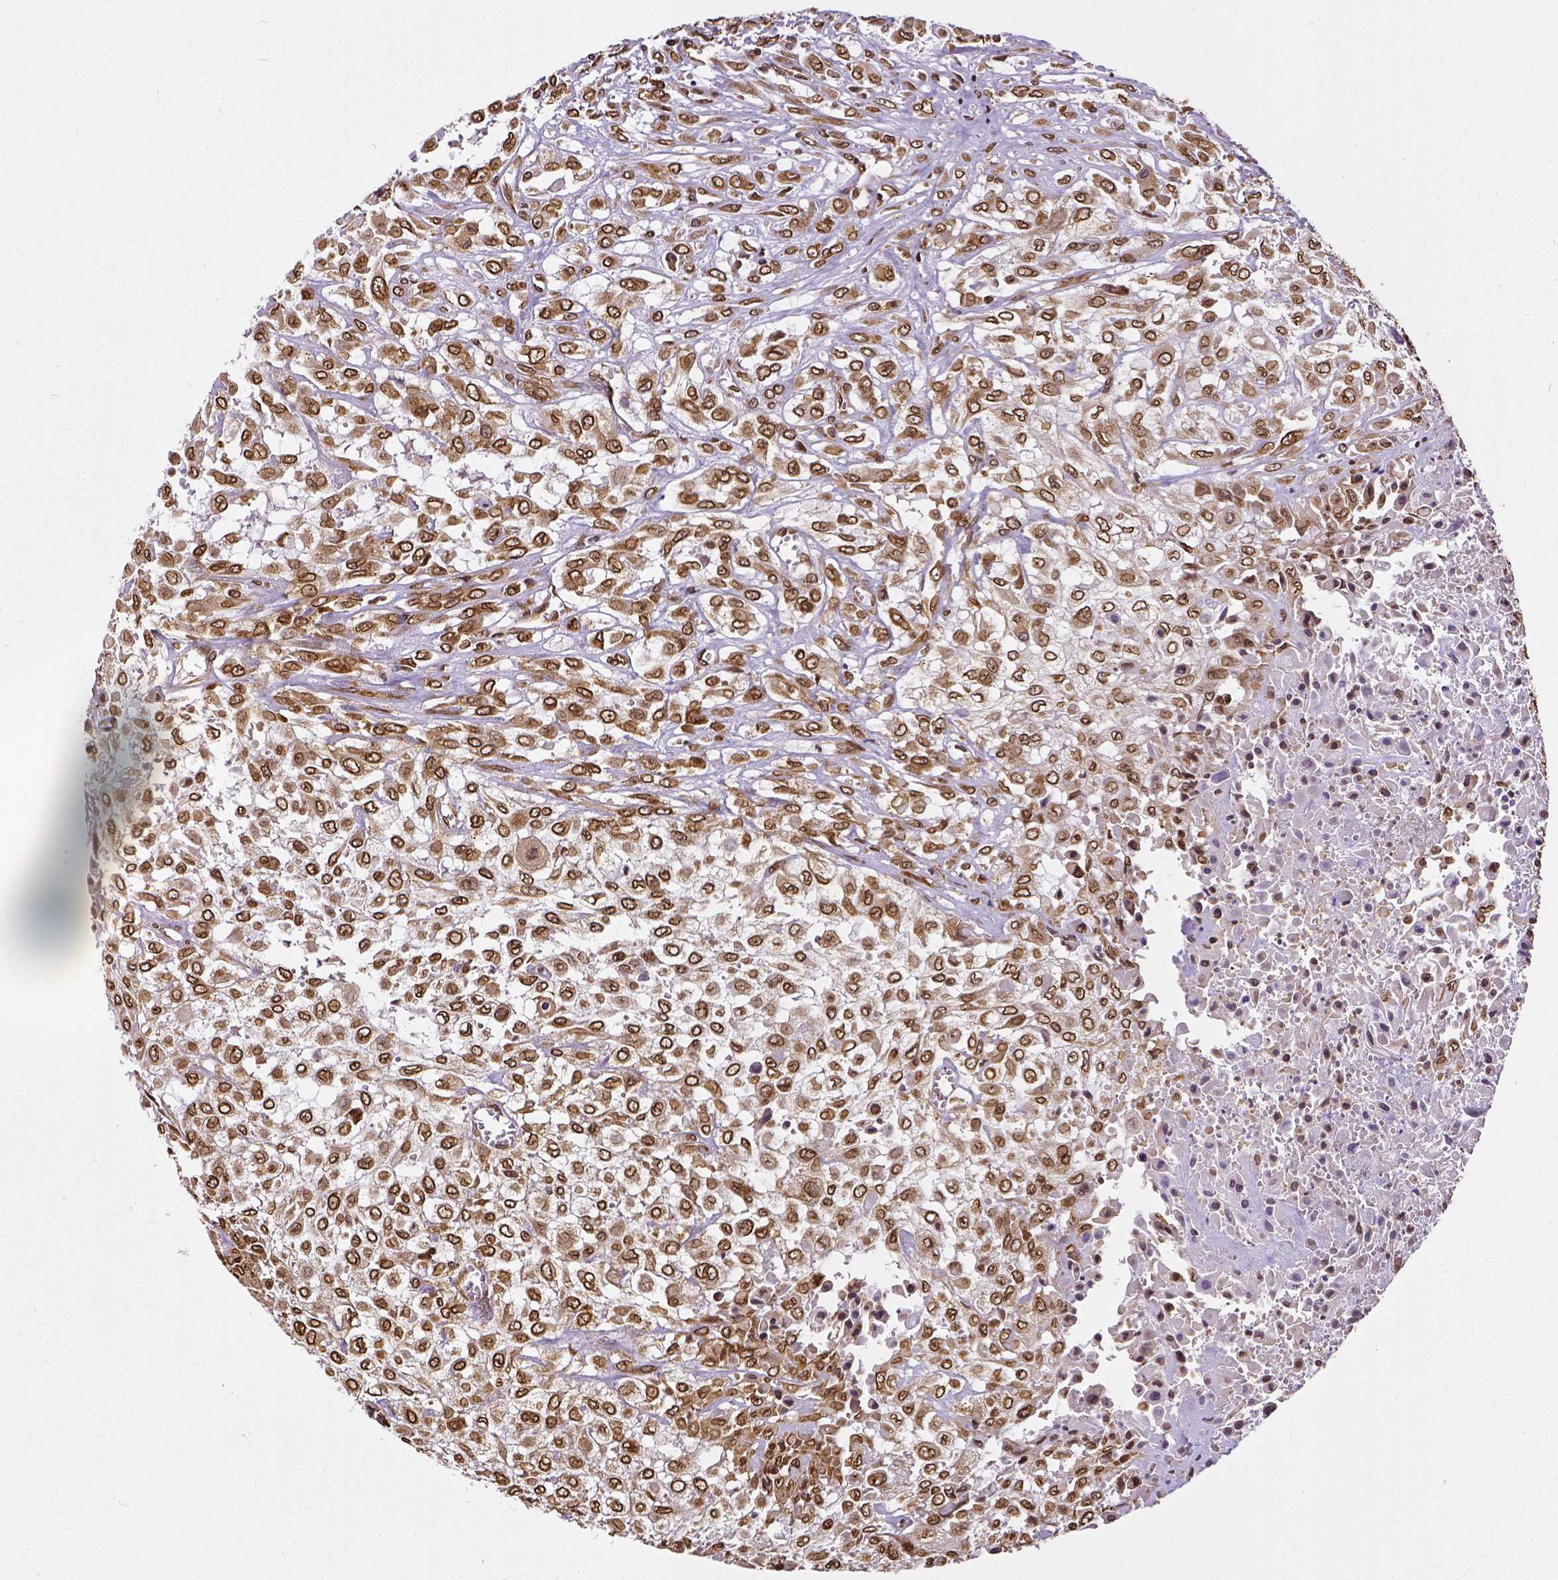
{"staining": {"intensity": "strong", "quantity": ">75%", "location": "cytoplasmic/membranous,nuclear"}, "tissue": "urothelial cancer", "cell_type": "Tumor cells", "image_type": "cancer", "snomed": [{"axis": "morphology", "description": "Urothelial carcinoma, High grade"}, {"axis": "topography", "description": "Urinary bladder"}], "caption": "Urothelial cancer stained with DAB (3,3'-diaminobenzidine) immunohistochemistry shows high levels of strong cytoplasmic/membranous and nuclear positivity in approximately >75% of tumor cells.", "gene": "MTDH", "patient": {"sex": "male", "age": 57}}